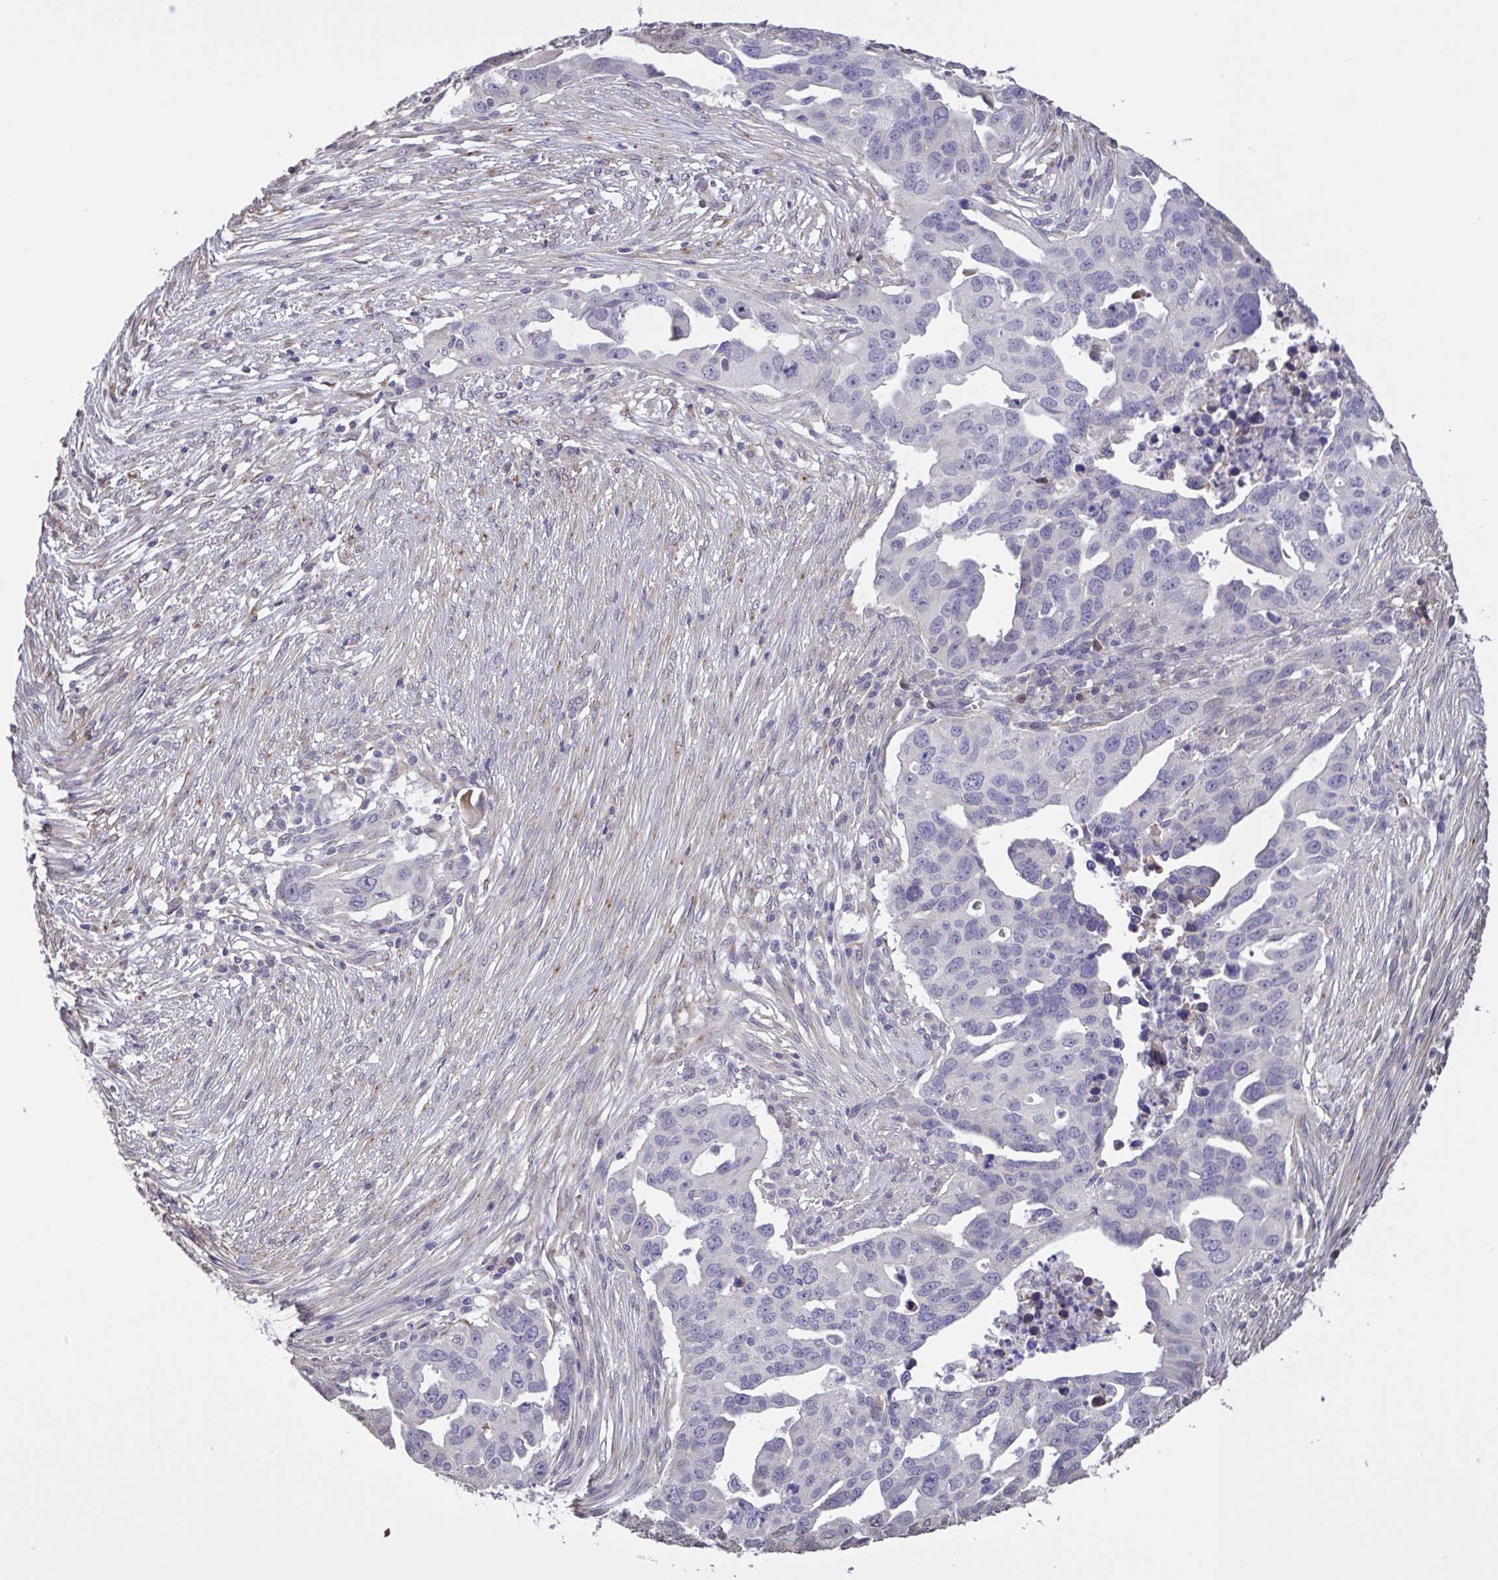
{"staining": {"intensity": "negative", "quantity": "none", "location": "none"}, "tissue": "ovarian cancer", "cell_type": "Tumor cells", "image_type": "cancer", "snomed": [{"axis": "morphology", "description": "Carcinoma, endometroid"}, {"axis": "morphology", "description": "Cystadenocarcinoma, serous, NOS"}, {"axis": "topography", "description": "Ovary"}], "caption": "This is an IHC histopathology image of ovarian cancer (serous cystadenocarcinoma). There is no positivity in tumor cells.", "gene": "MRGPRX2", "patient": {"sex": "female", "age": 45}}